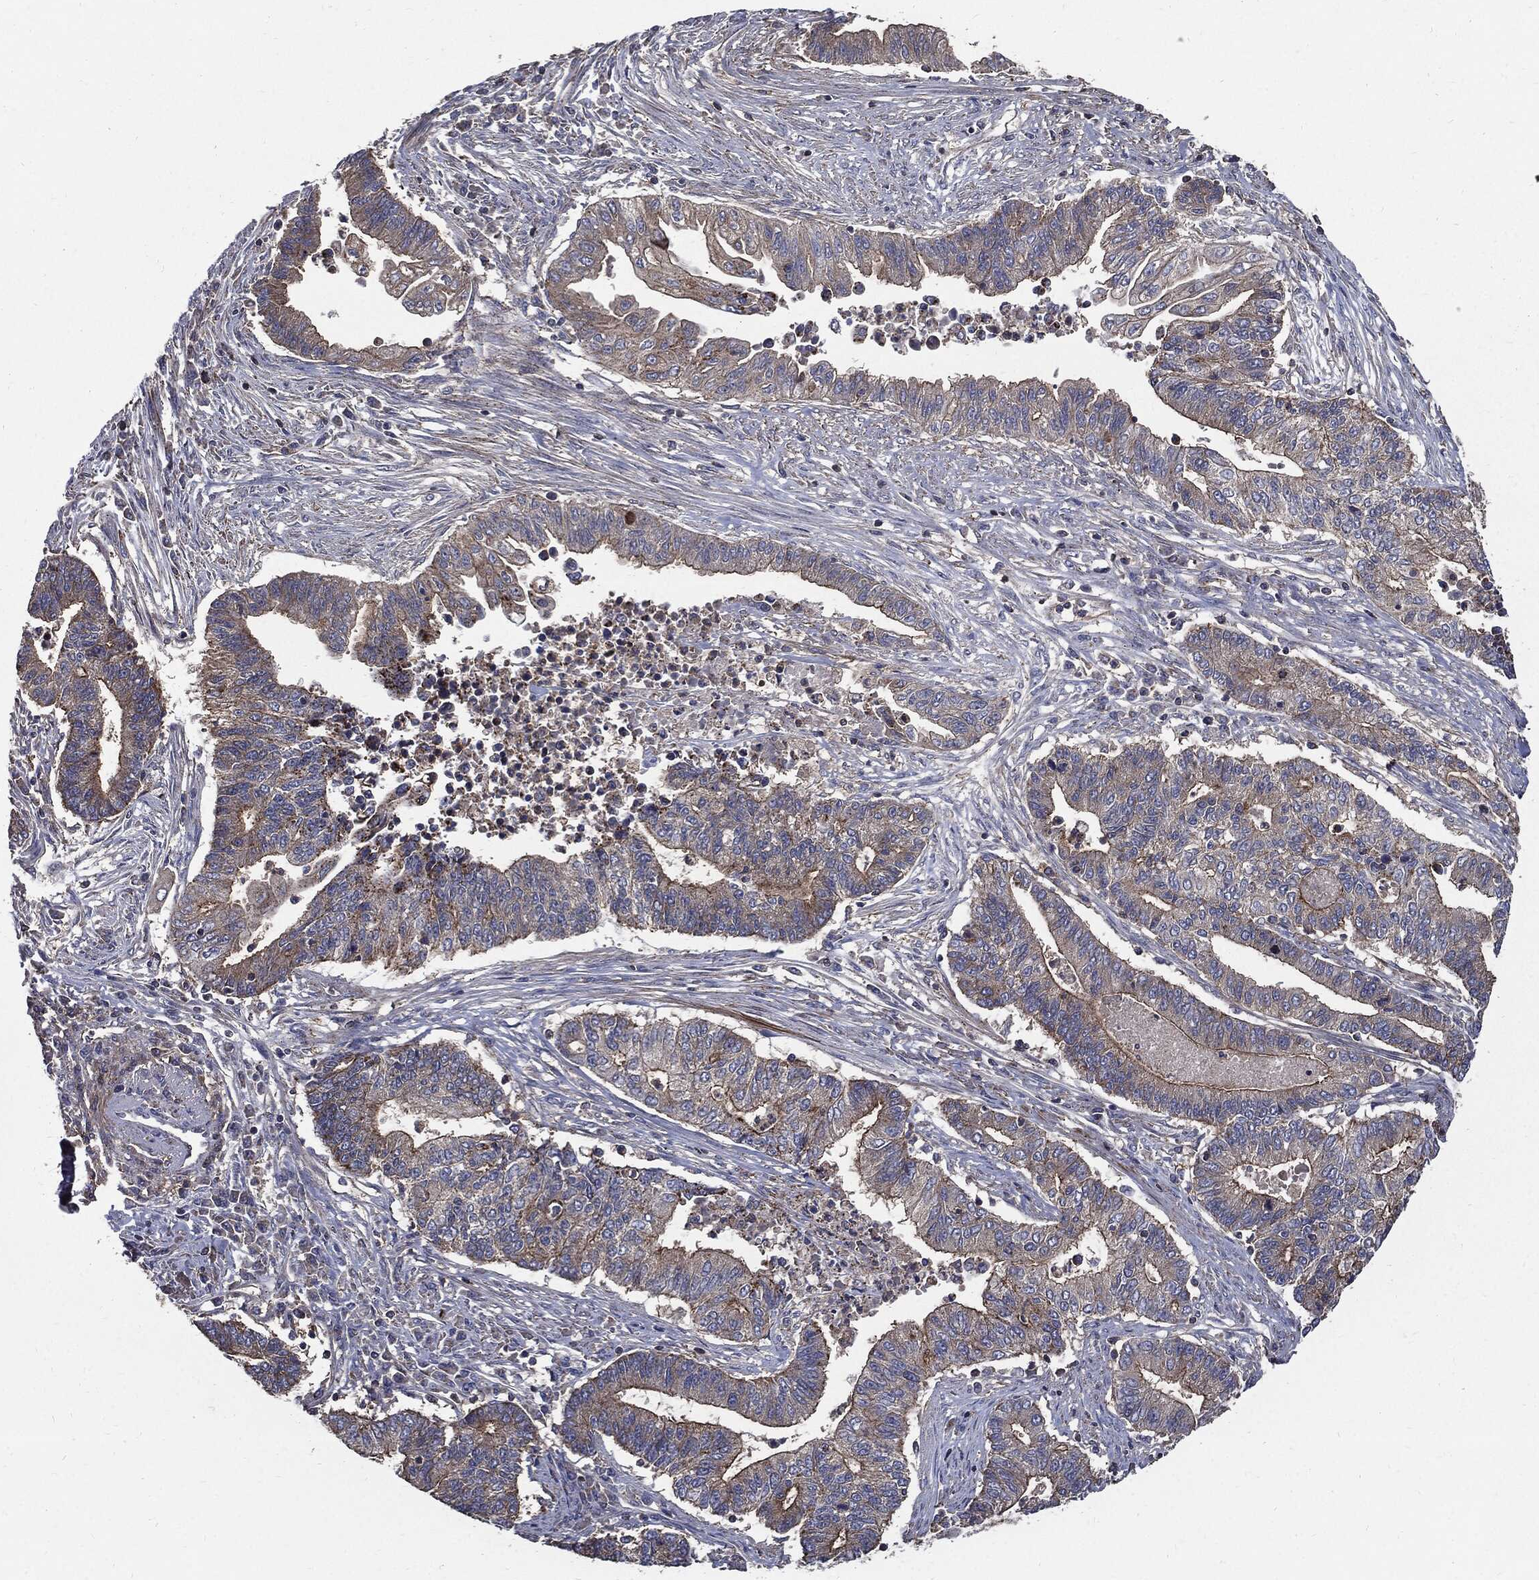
{"staining": {"intensity": "moderate", "quantity": "25%-75%", "location": "cytoplasmic/membranous"}, "tissue": "endometrial cancer", "cell_type": "Tumor cells", "image_type": "cancer", "snomed": [{"axis": "morphology", "description": "Adenocarcinoma, NOS"}, {"axis": "topography", "description": "Uterus"}, {"axis": "topography", "description": "Endometrium"}], "caption": "This is a photomicrograph of IHC staining of endometrial adenocarcinoma, which shows moderate positivity in the cytoplasmic/membranous of tumor cells.", "gene": "PDCD6IP", "patient": {"sex": "female", "age": 54}}